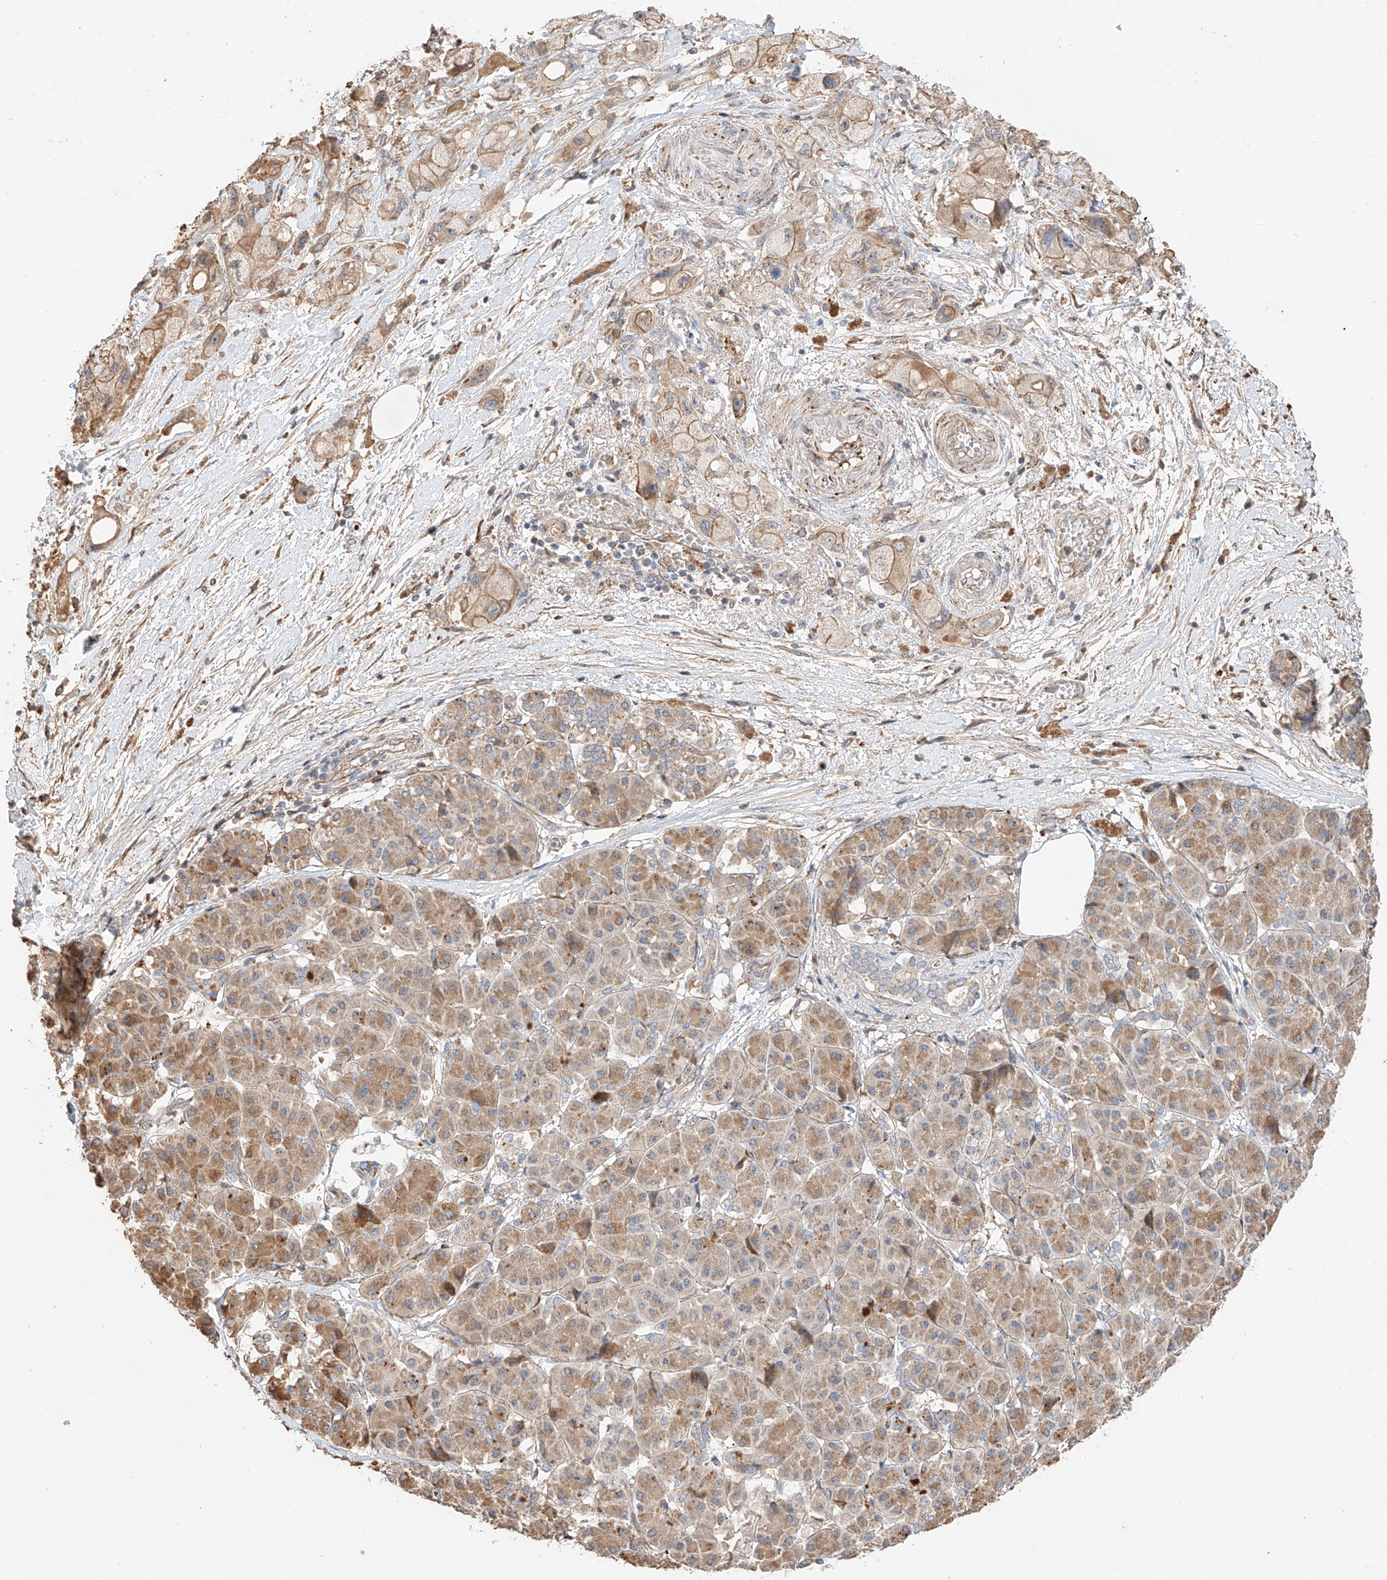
{"staining": {"intensity": "weak", "quantity": ">75%", "location": "cytoplasmic/membranous"}, "tissue": "pancreatic cancer", "cell_type": "Tumor cells", "image_type": "cancer", "snomed": [{"axis": "morphology", "description": "Normal tissue, NOS"}, {"axis": "morphology", "description": "Adenocarcinoma, NOS"}, {"axis": "topography", "description": "Pancreas"}], "caption": "There is low levels of weak cytoplasmic/membranous expression in tumor cells of pancreatic adenocarcinoma, as demonstrated by immunohistochemical staining (brown color).", "gene": "SUSD6", "patient": {"sex": "female", "age": 68}}